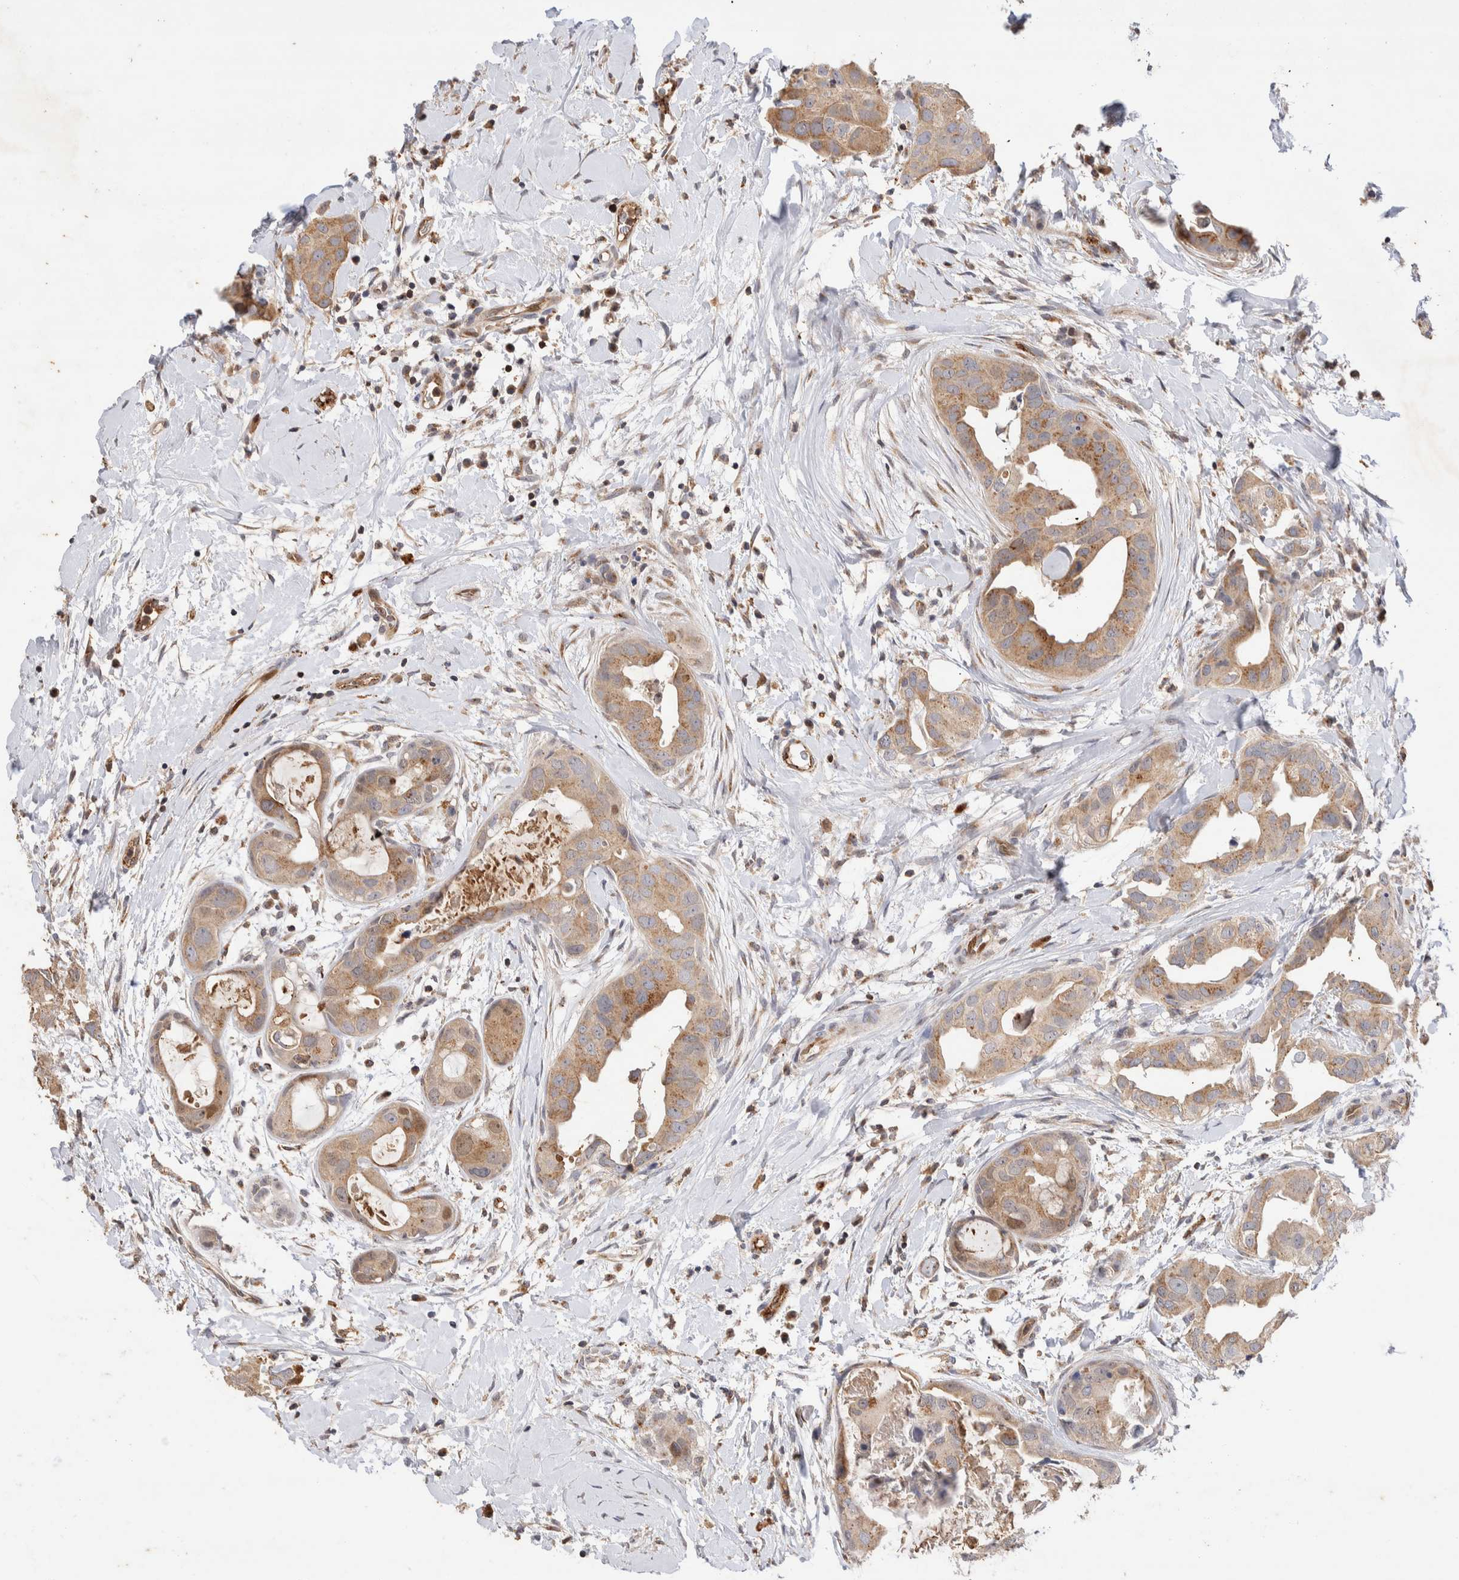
{"staining": {"intensity": "moderate", "quantity": ">75%", "location": "cytoplasmic/membranous"}, "tissue": "breast cancer", "cell_type": "Tumor cells", "image_type": "cancer", "snomed": [{"axis": "morphology", "description": "Duct carcinoma"}, {"axis": "topography", "description": "Breast"}], "caption": "A micrograph of breast cancer stained for a protein demonstrates moderate cytoplasmic/membranous brown staining in tumor cells.", "gene": "NSMAF", "patient": {"sex": "female", "age": 40}}